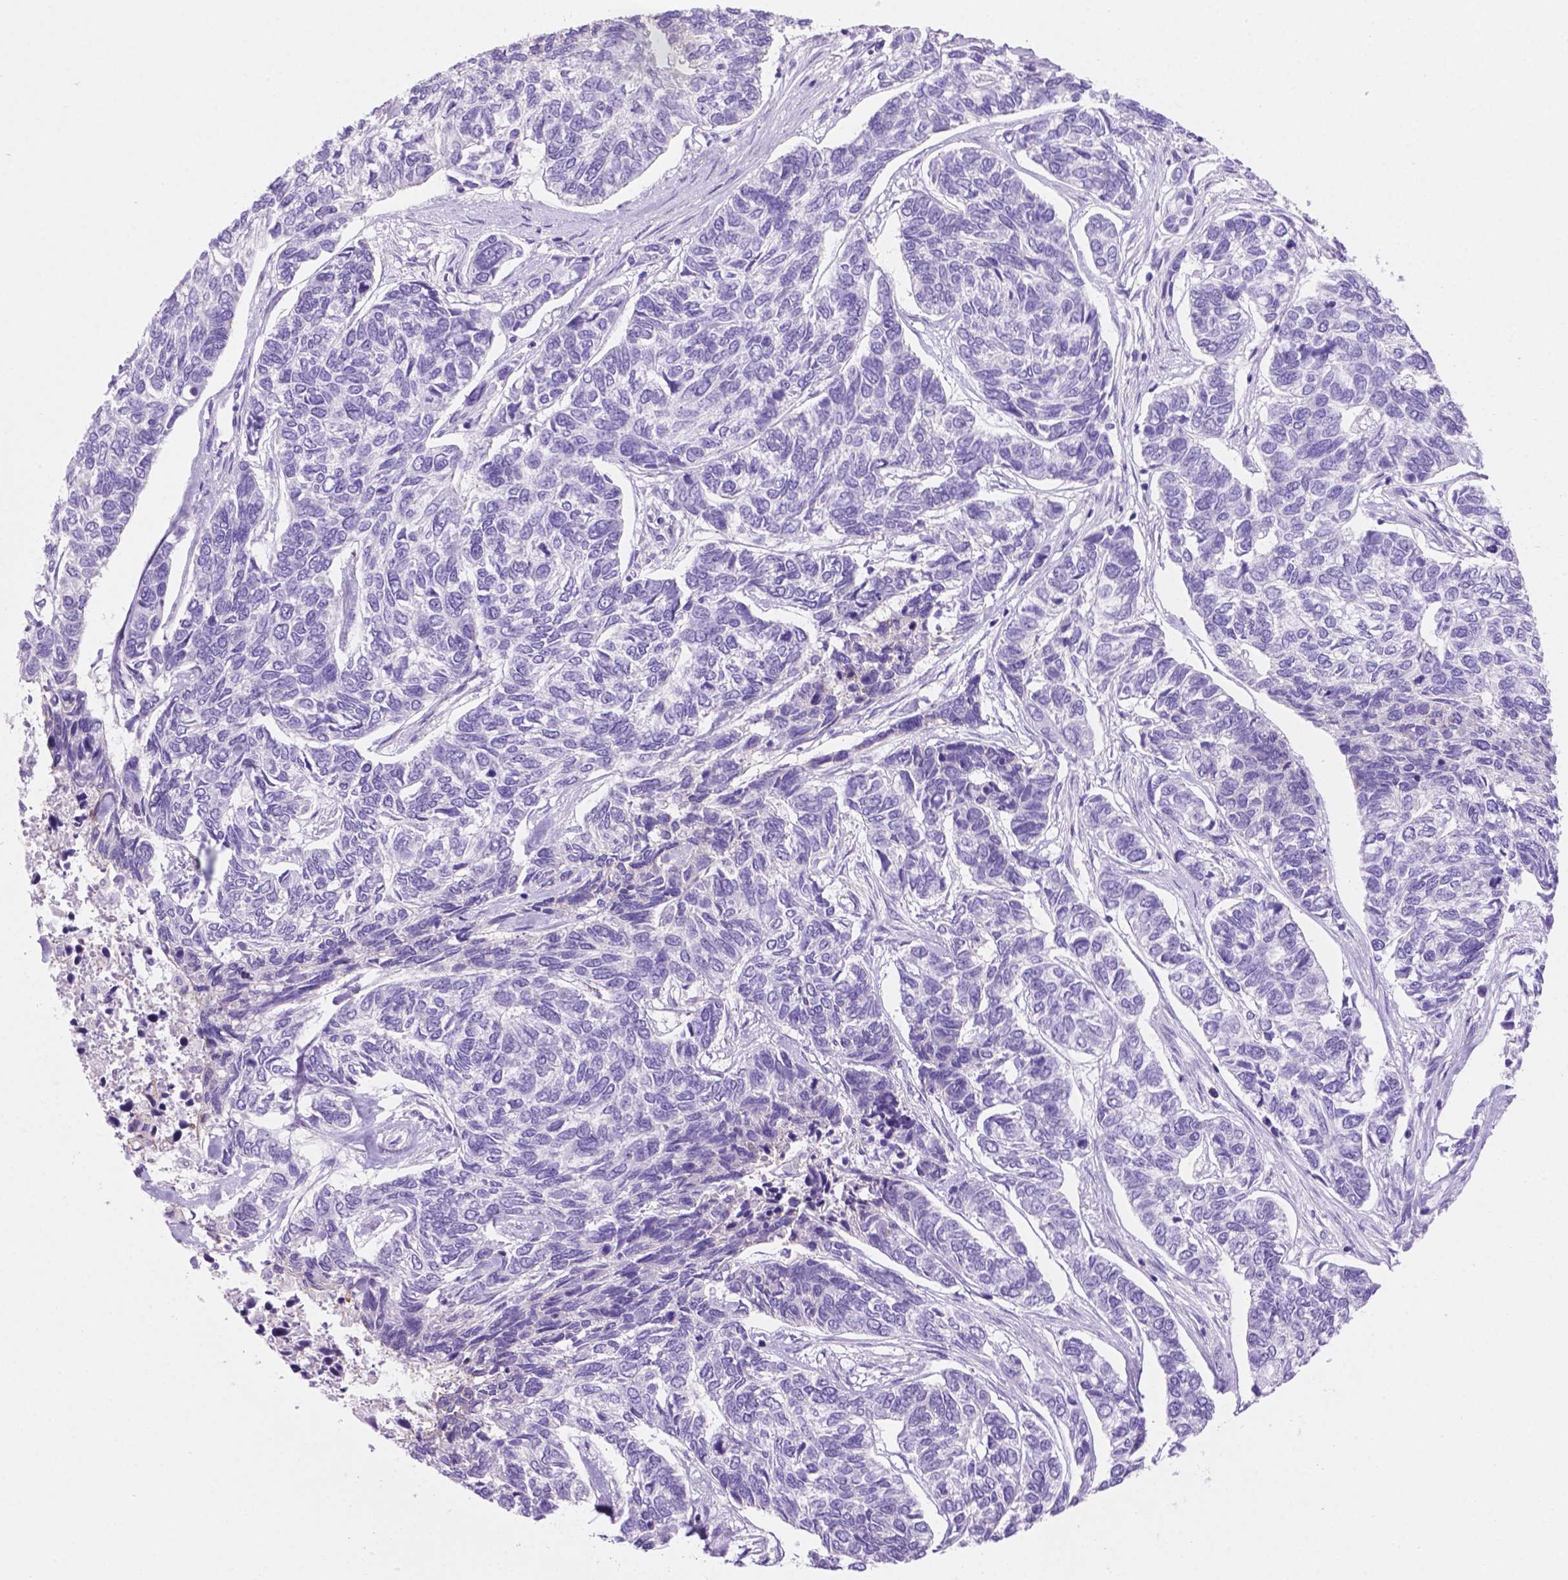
{"staining": {"intensity": "negative", "quantity": "none", "location": "none"}, "tissue": "skin cancer", "cell_type": "Tumor cells", "image_type": "cancer", "snomed": [{"axis": "morphology", "description": "Basal cell carcinoma"}, {"axis": "topography", "description": "Skin"}], "caption": "Tumor cells are negative for brown protein staining in skin cancer (basal cell carcinoma).", "gene": "GRIN2B", "patient": {"sex": "female", "age": 65}}